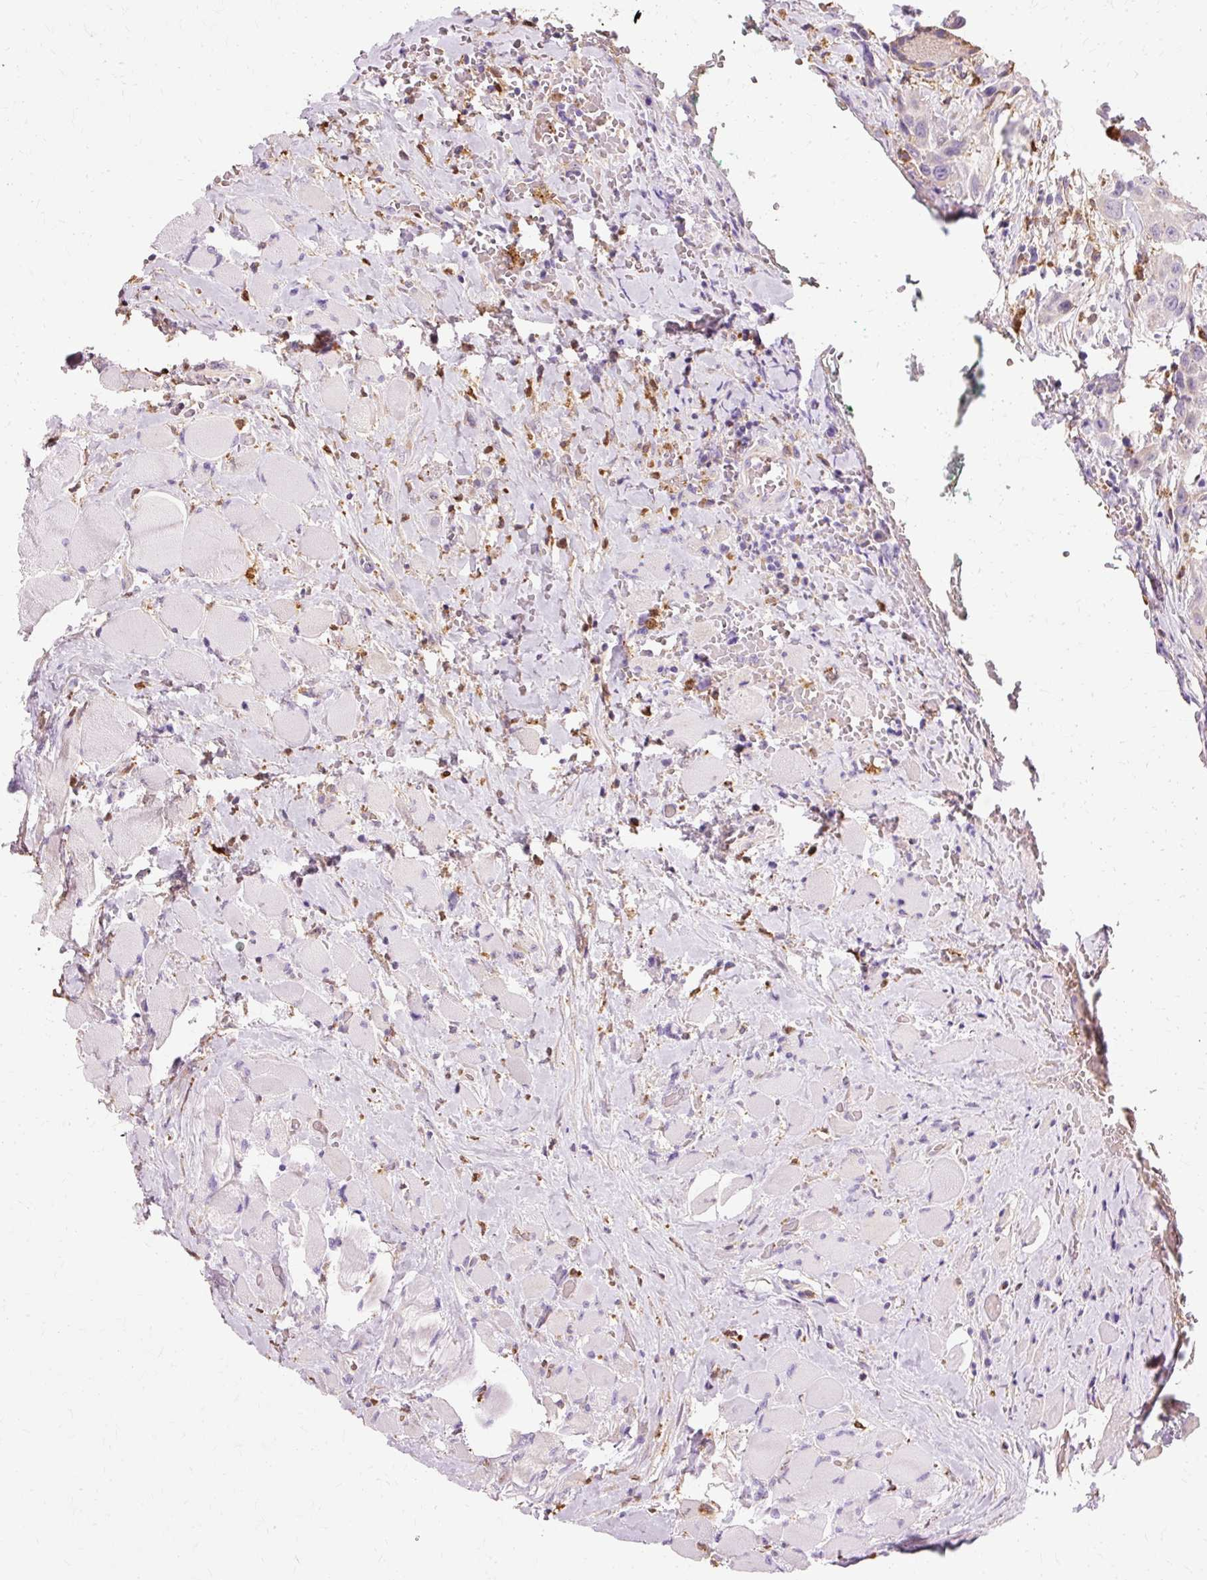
{"staining": {"intensity": "negative", "quantity": "none", "location": "none"}, "tissue": "head and neck cancer", "cell_type": "Tumor cells", "image_type": "cancer", "snomed": [{"axis": "morphology", "description": "Squamous cell carcinoma, NOS"}, {"axis": "topography", "description": "Head-Neck"}], "caption": "Immunohistochemistry (IHC) of human head and neck cancer shows no staining in tumor cells.", "gene": "GPX1", "patient": {"sex": "male", "age": 81}}